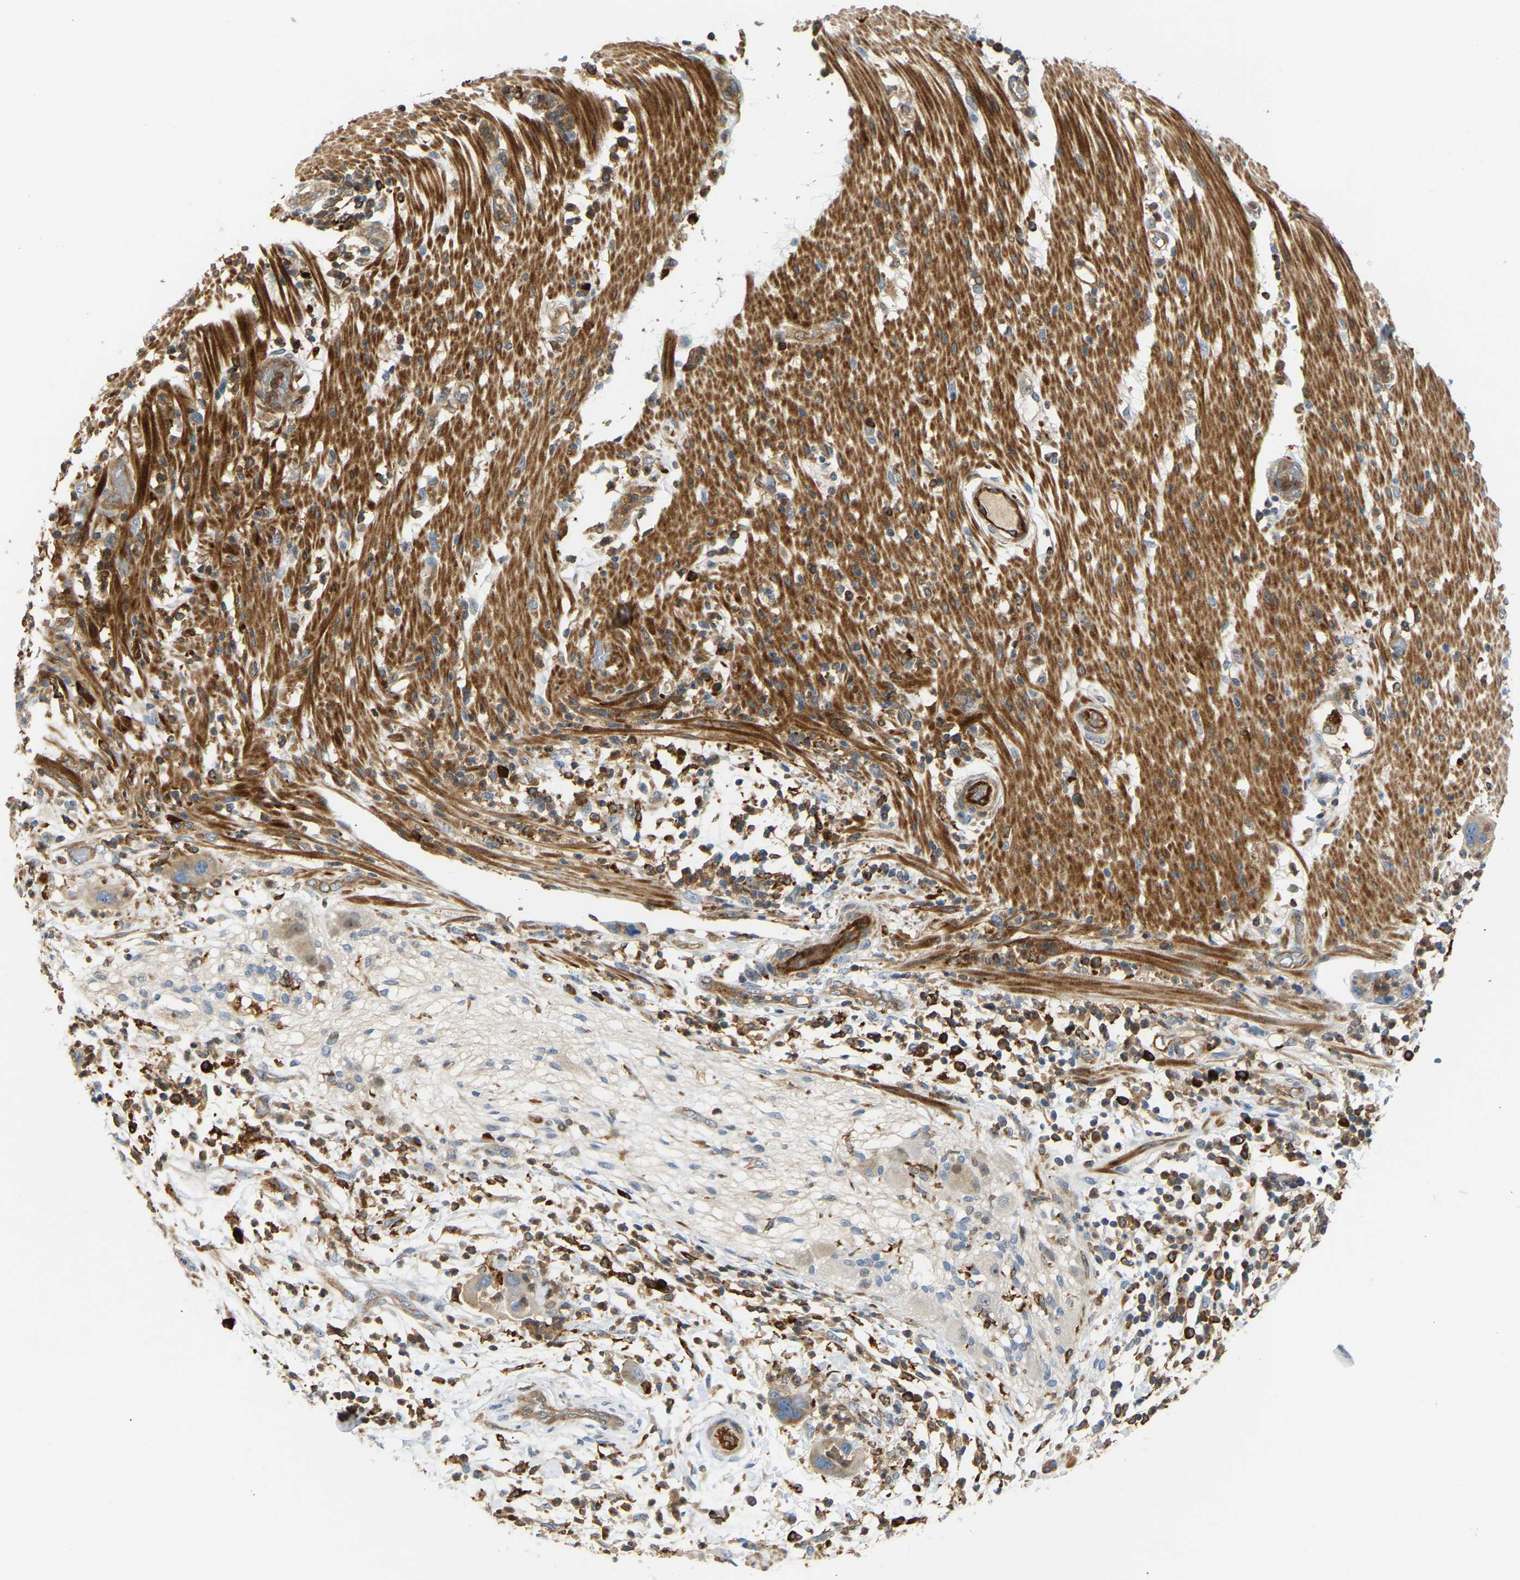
{"staining": {"intensity": "moderate", "quantity": ">75%", "location": "cytoplasmic/membranous"}, "tissue": "pancreatic cancer", "cell_type": "Tumor cells", "image_type": "cancer", "snomed": [{"axis": "morphology", "description": "Adenocarcinoma, NOS"}, {"axis": "topography", "description": "Pancreas"}], "caption": "A medium amount of moderate cytoplasmic/membranous expression is identified in approximately >75% of tumor cells in pancreatic cancer (adenocarcinoma) tissue. (DAB IHC with brightfield microscopy, high magnification).", "gene": "PLCG2", "patient": {"sex": "female", "age": 71}}